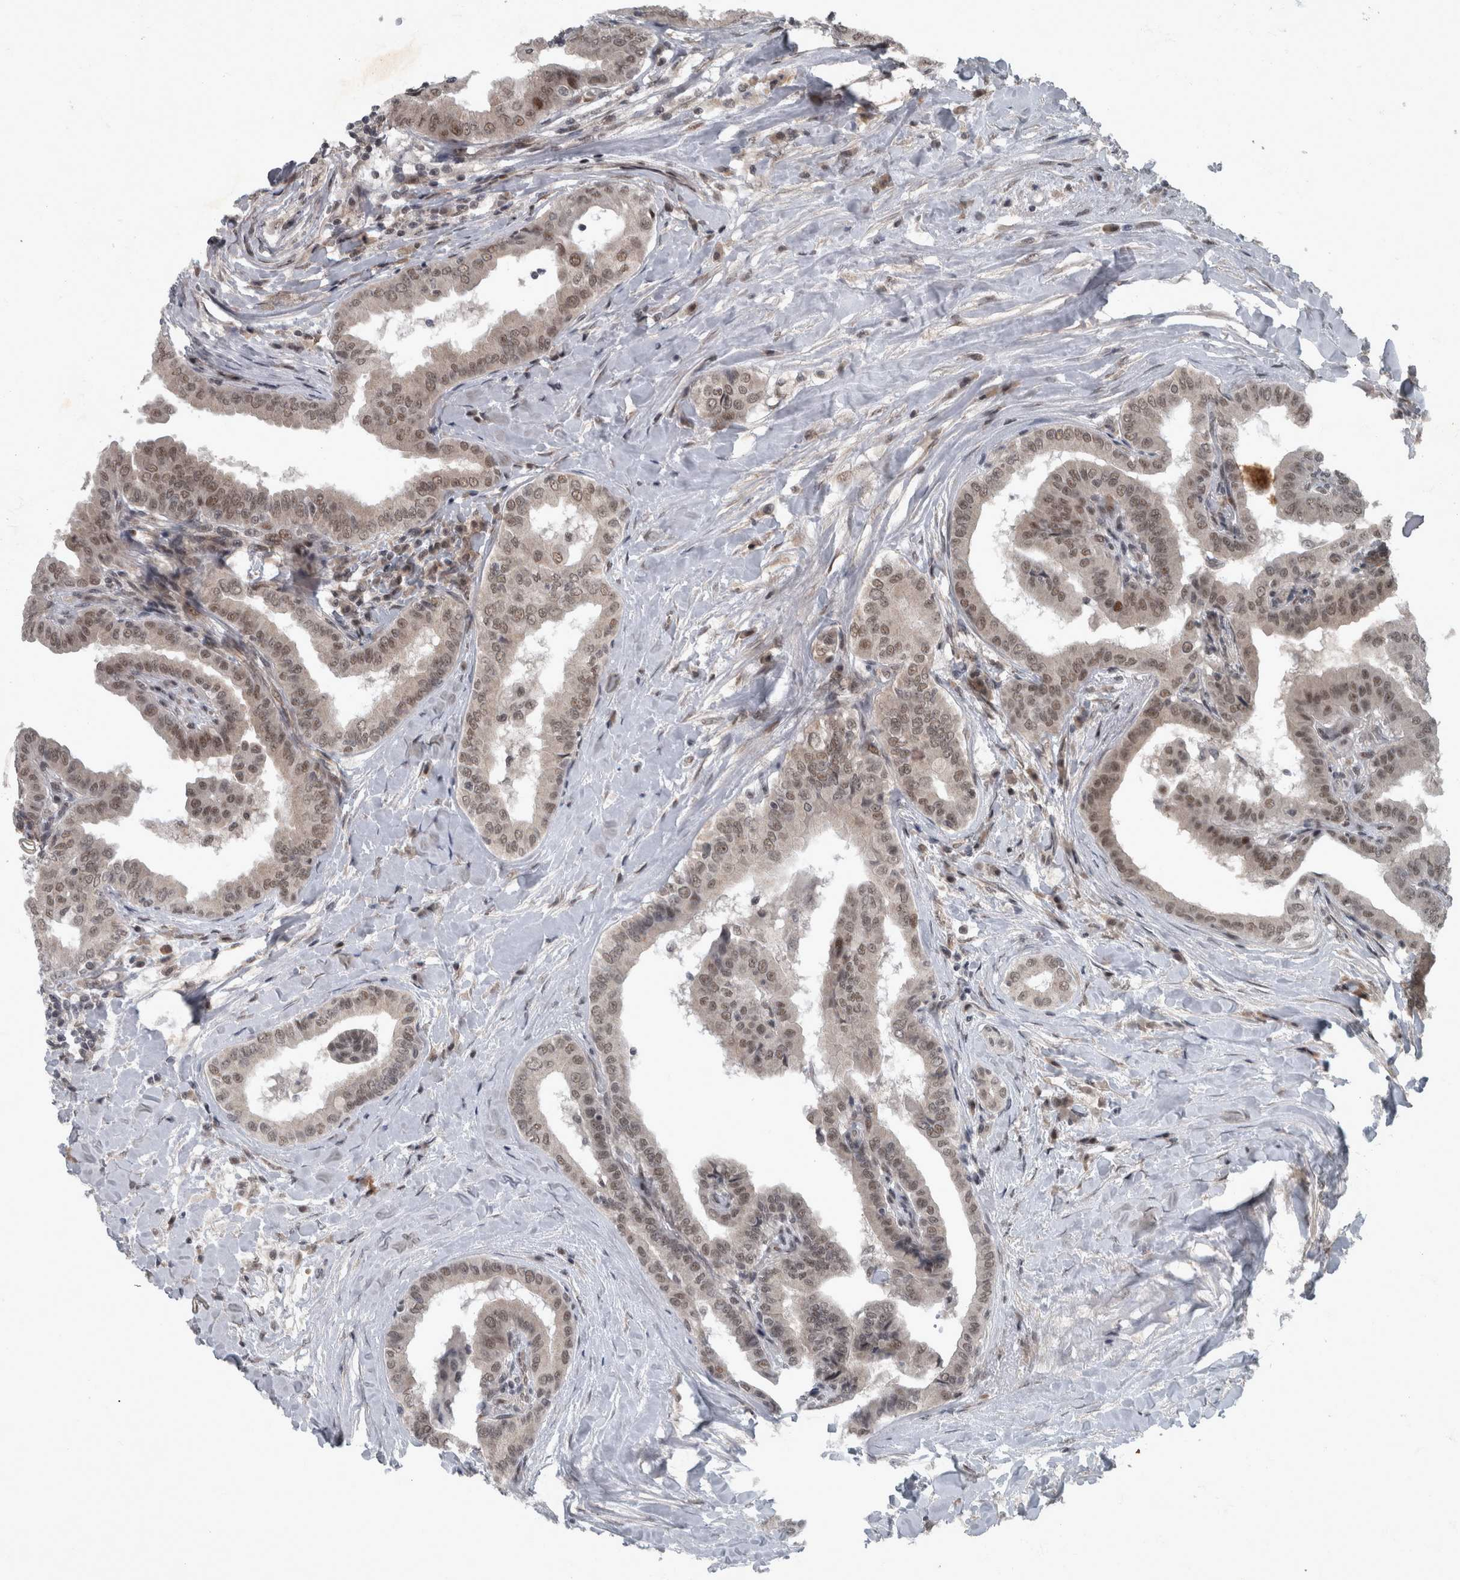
{"staining": {"intensity": "weak", "quantity": ">75%", "location": "nuclear"}, "tissue": "thyroid cancer", "cell_type": "Tumor cells", "image_type": "cancer", "snomed": [{"axis": "morphology", "description": "Papillary adenocarcinoma, NOS"}, {"axis": "topography", "description": "Thyroid gland"}], "caption": "Thyroid papillary adenocarcinoma stained with a brown dye demonstrates weak nuclear positive positivity in approximately >75% of tumor cells.", "gene": "WDR33", "patient": {"sex": "male", "age": 33}}